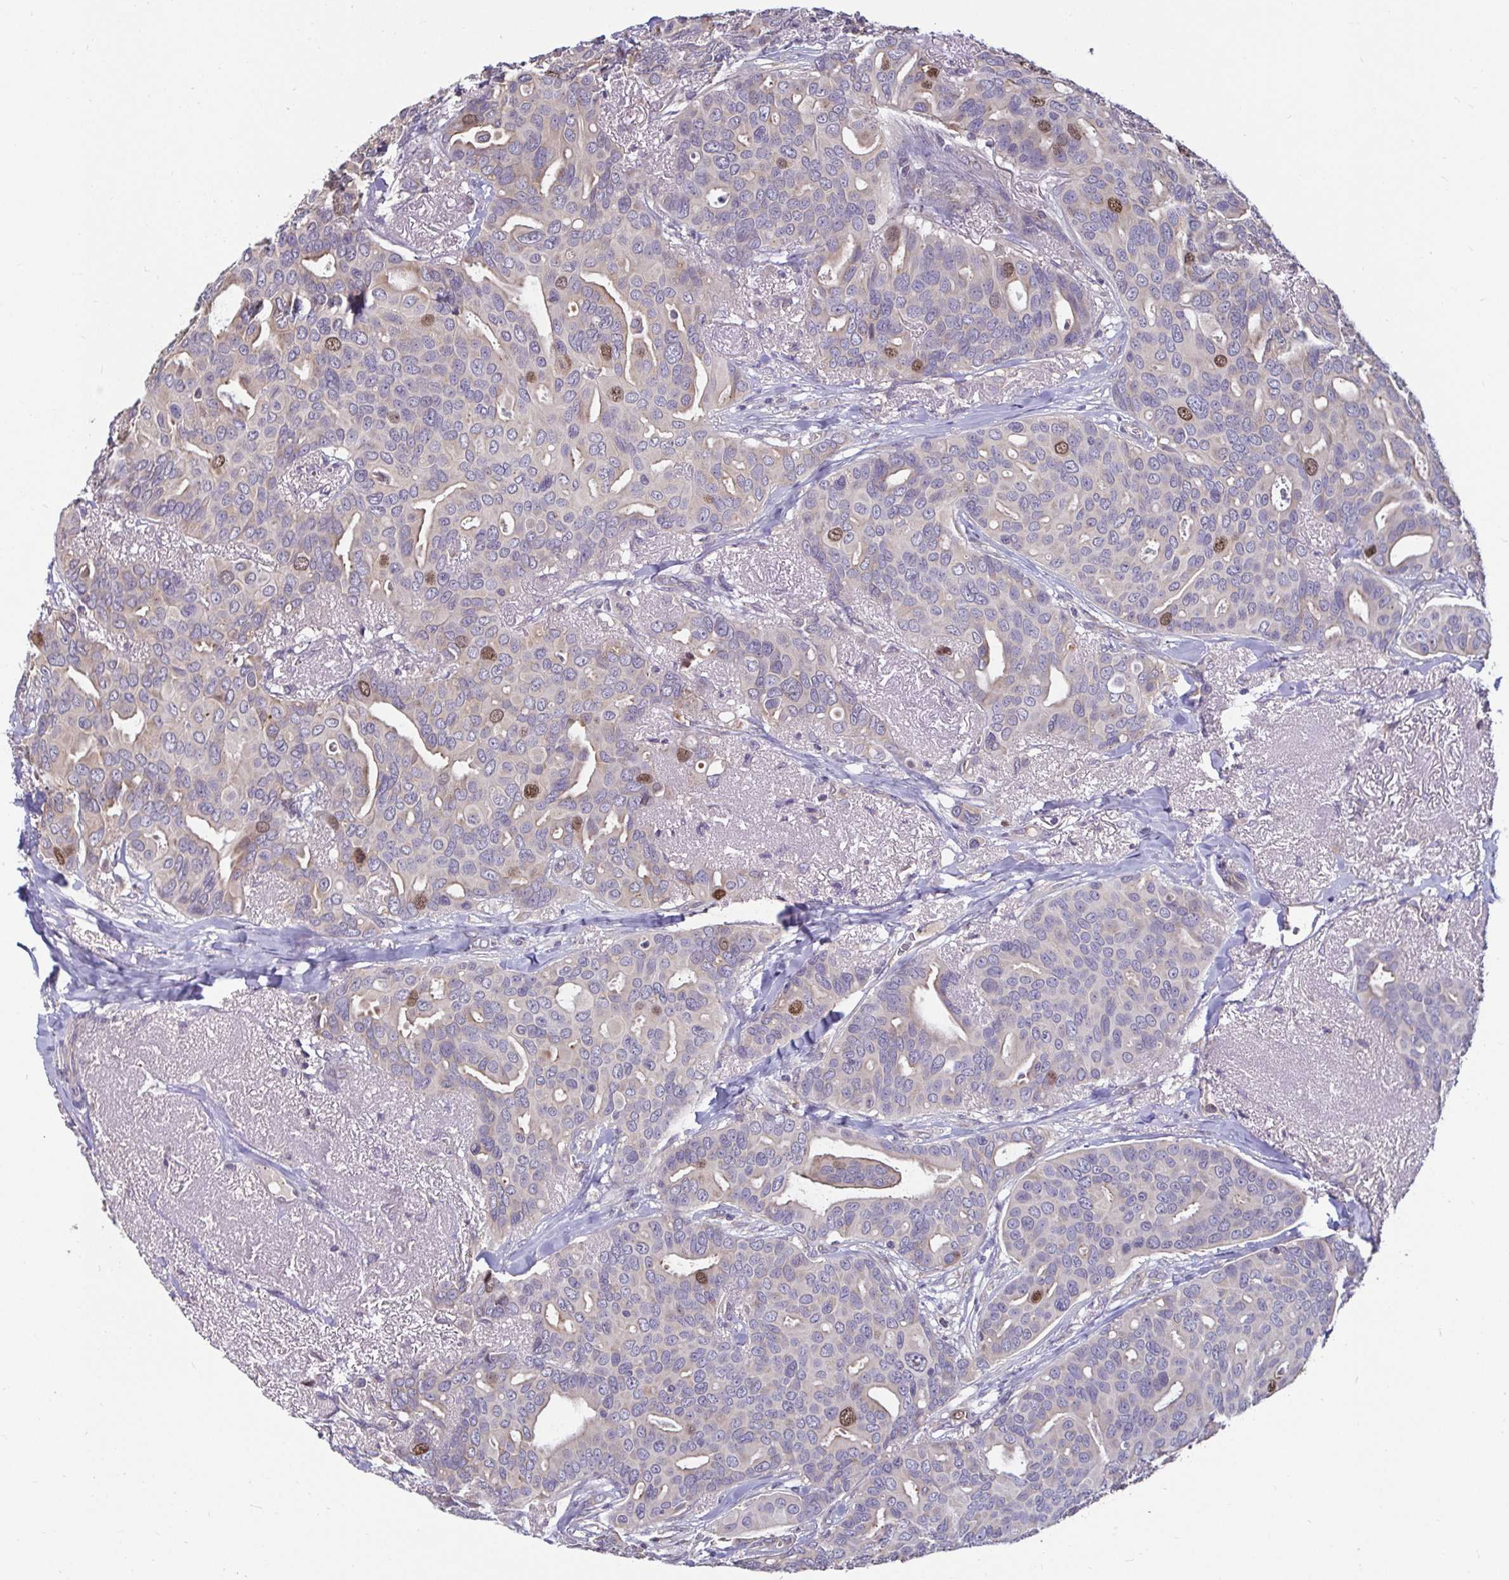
{"staining": {"intensity": "moderate", "quantity": "<25%", "location": "nuclear"}, "tissue": "breast cancer", "cell_type": "Tumor cells", "image_type": "cancer", "snomed": [{"axis": "morphology", "description": "Duct carcinoma"}, {"axis": "topography", "description": "Breast"}], "caption": "A low amount of moderate nuclear expression is identified in about <25% of tumor cells in intraductal carcinoma (breast) tissue.", "gene": "ANLN", "patient": {"sex": "female", "age": 54}}